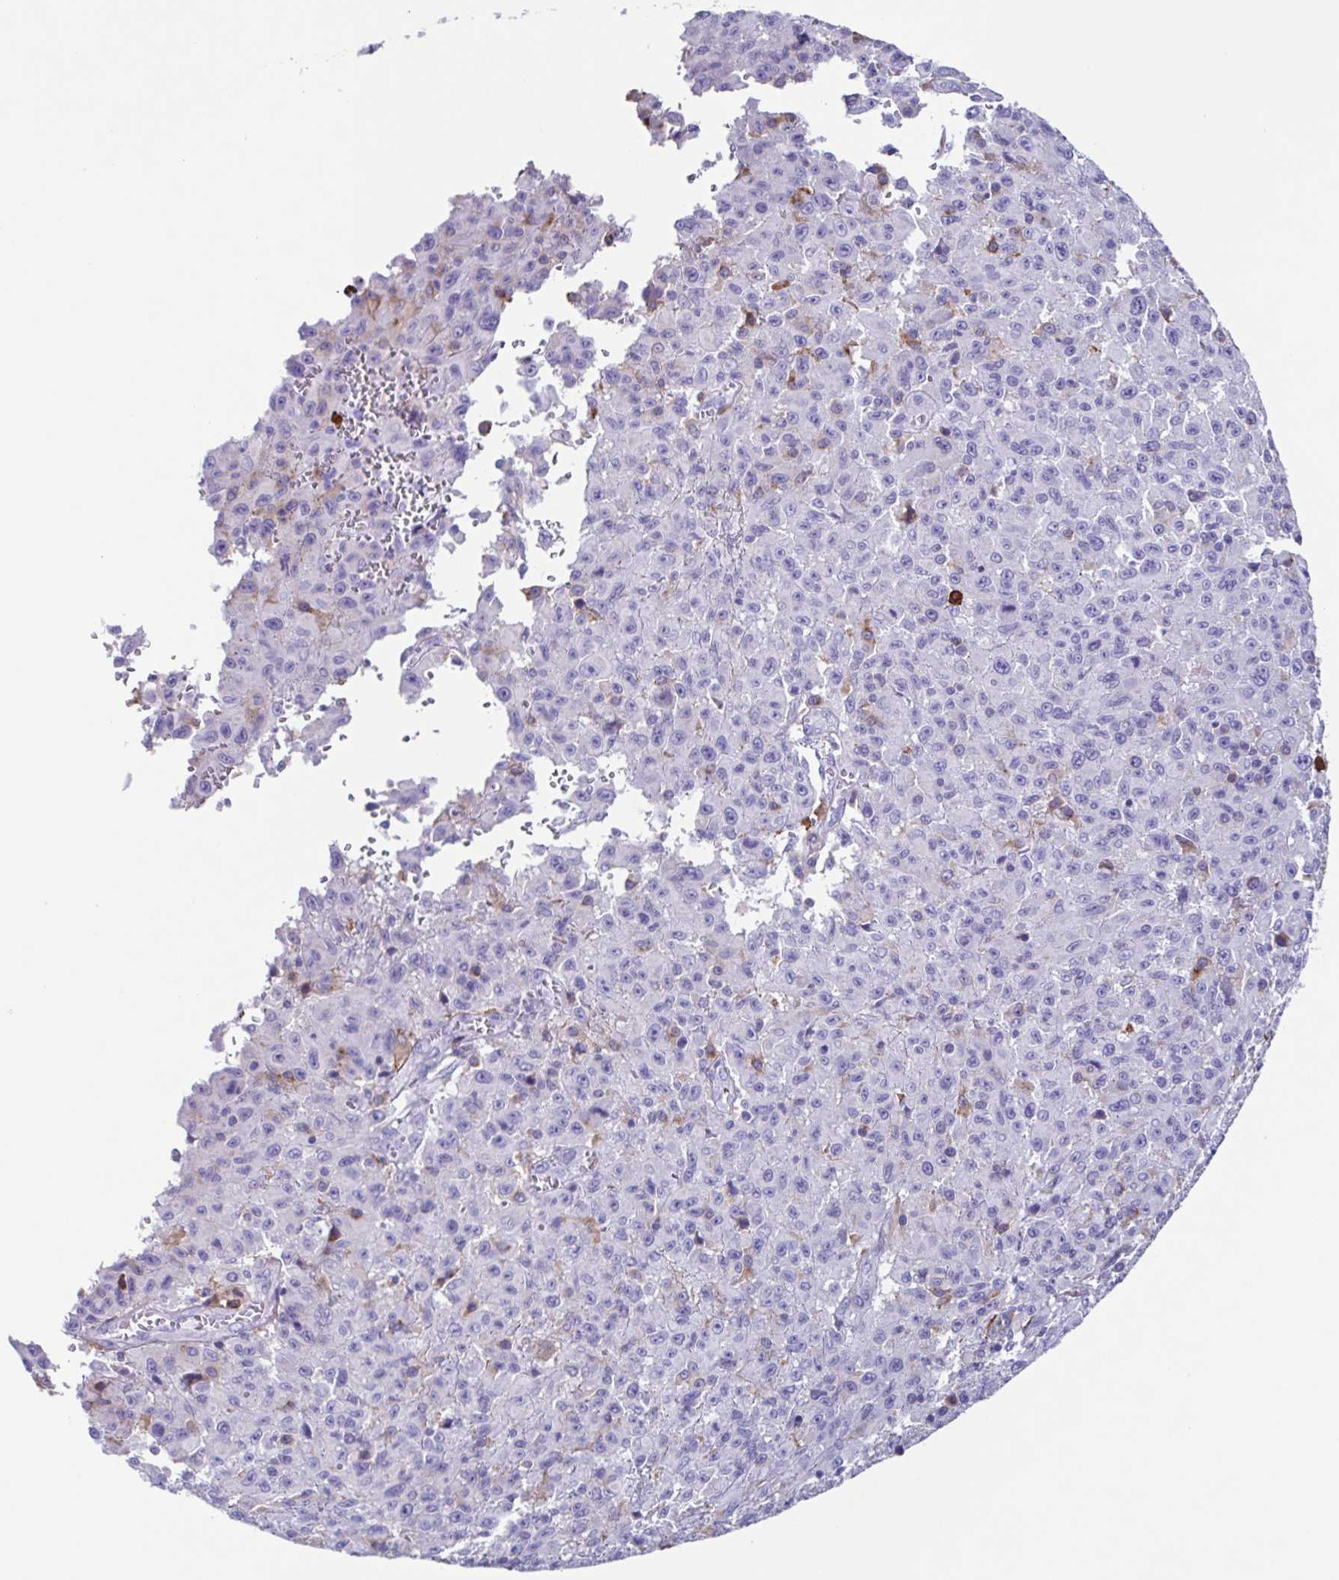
{"staining": {"intensity": "negative", "quantity": "none", "location": "none"}, "tissue": "melanoma", "cell_type": "Tumor cells", "image_type": "cancer", "snomed": [{"axis": "morphology", "description": "Malignant melanoma, NOS"}, {"axis": "topography", "description": "Skin"}], "caption": "Malignant melanoma was stained to show a protein in brown. There is no significant staining in tumor cells. The staining is performed using DAB (3,3'-diaminobenzidine) brown chromogen with nuclei counter-stained in using hematoxylin.", "gene": "TPD52", "patient": {"sex": "male", "age": 46}}